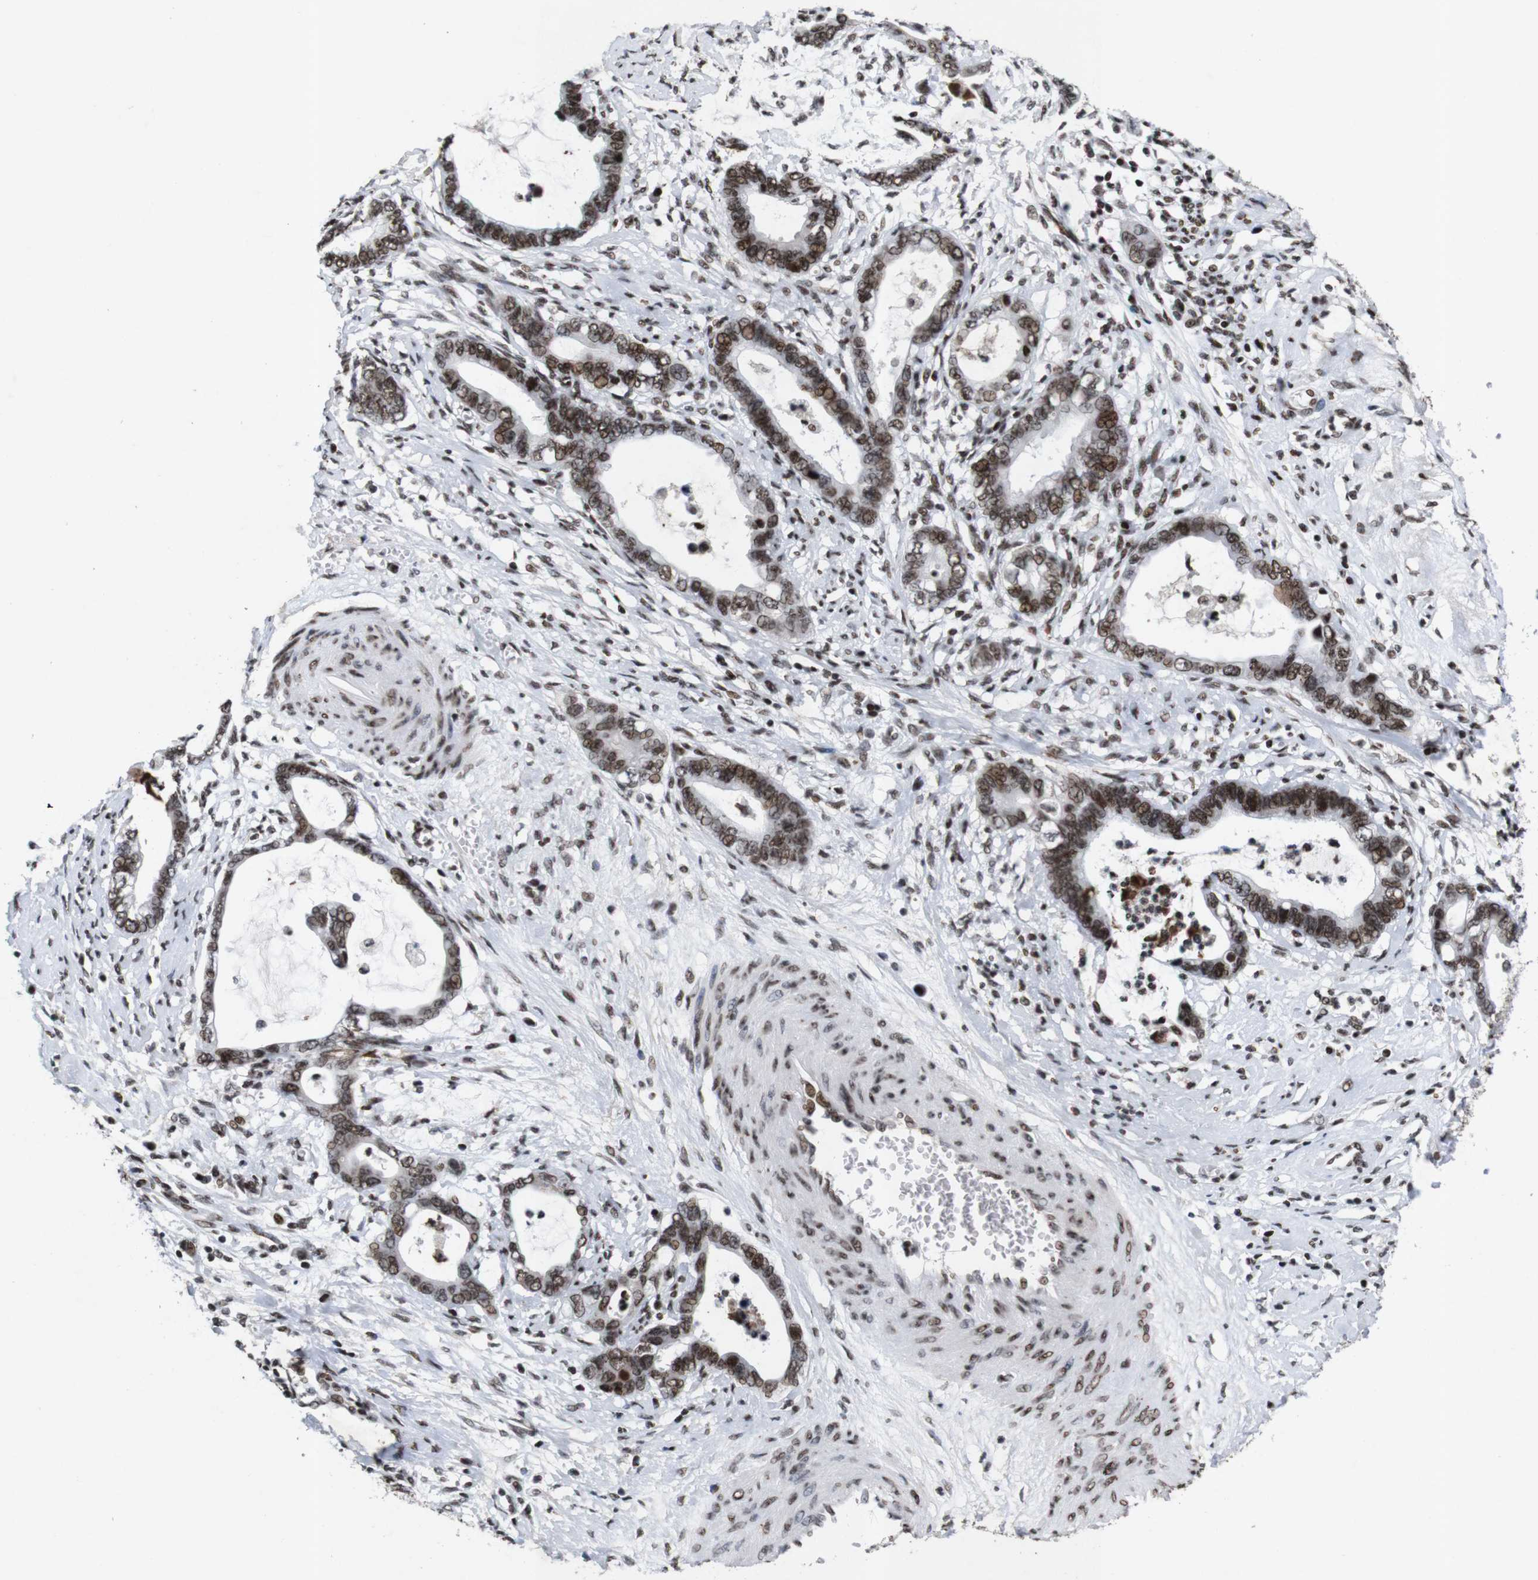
{"staining": {"intensity": "moderate", "quantity": ">75%", "location": "nuclear"}, "tissue": "cervical cancer", "cell_type": "Tumor cells", "image_type": "cancer", "snomed": [{"axis": "morphology", "description": "Adenocarcinoma, NOS"}, {"axis": "topography", "description": "Cervix"}], "caption": "Immunohistochemistry image of neoplastic tissue: human adenocarcinoma (cervical) stained using immunohistochemistry (IHC) demonstrates medium levels of moderate protein expression localized specifically in the nuclear of tumor cells, appearing as a nuclear brown color.", "gene": "MAGEH1", "patient": {"sex": "female", "age": 44}}